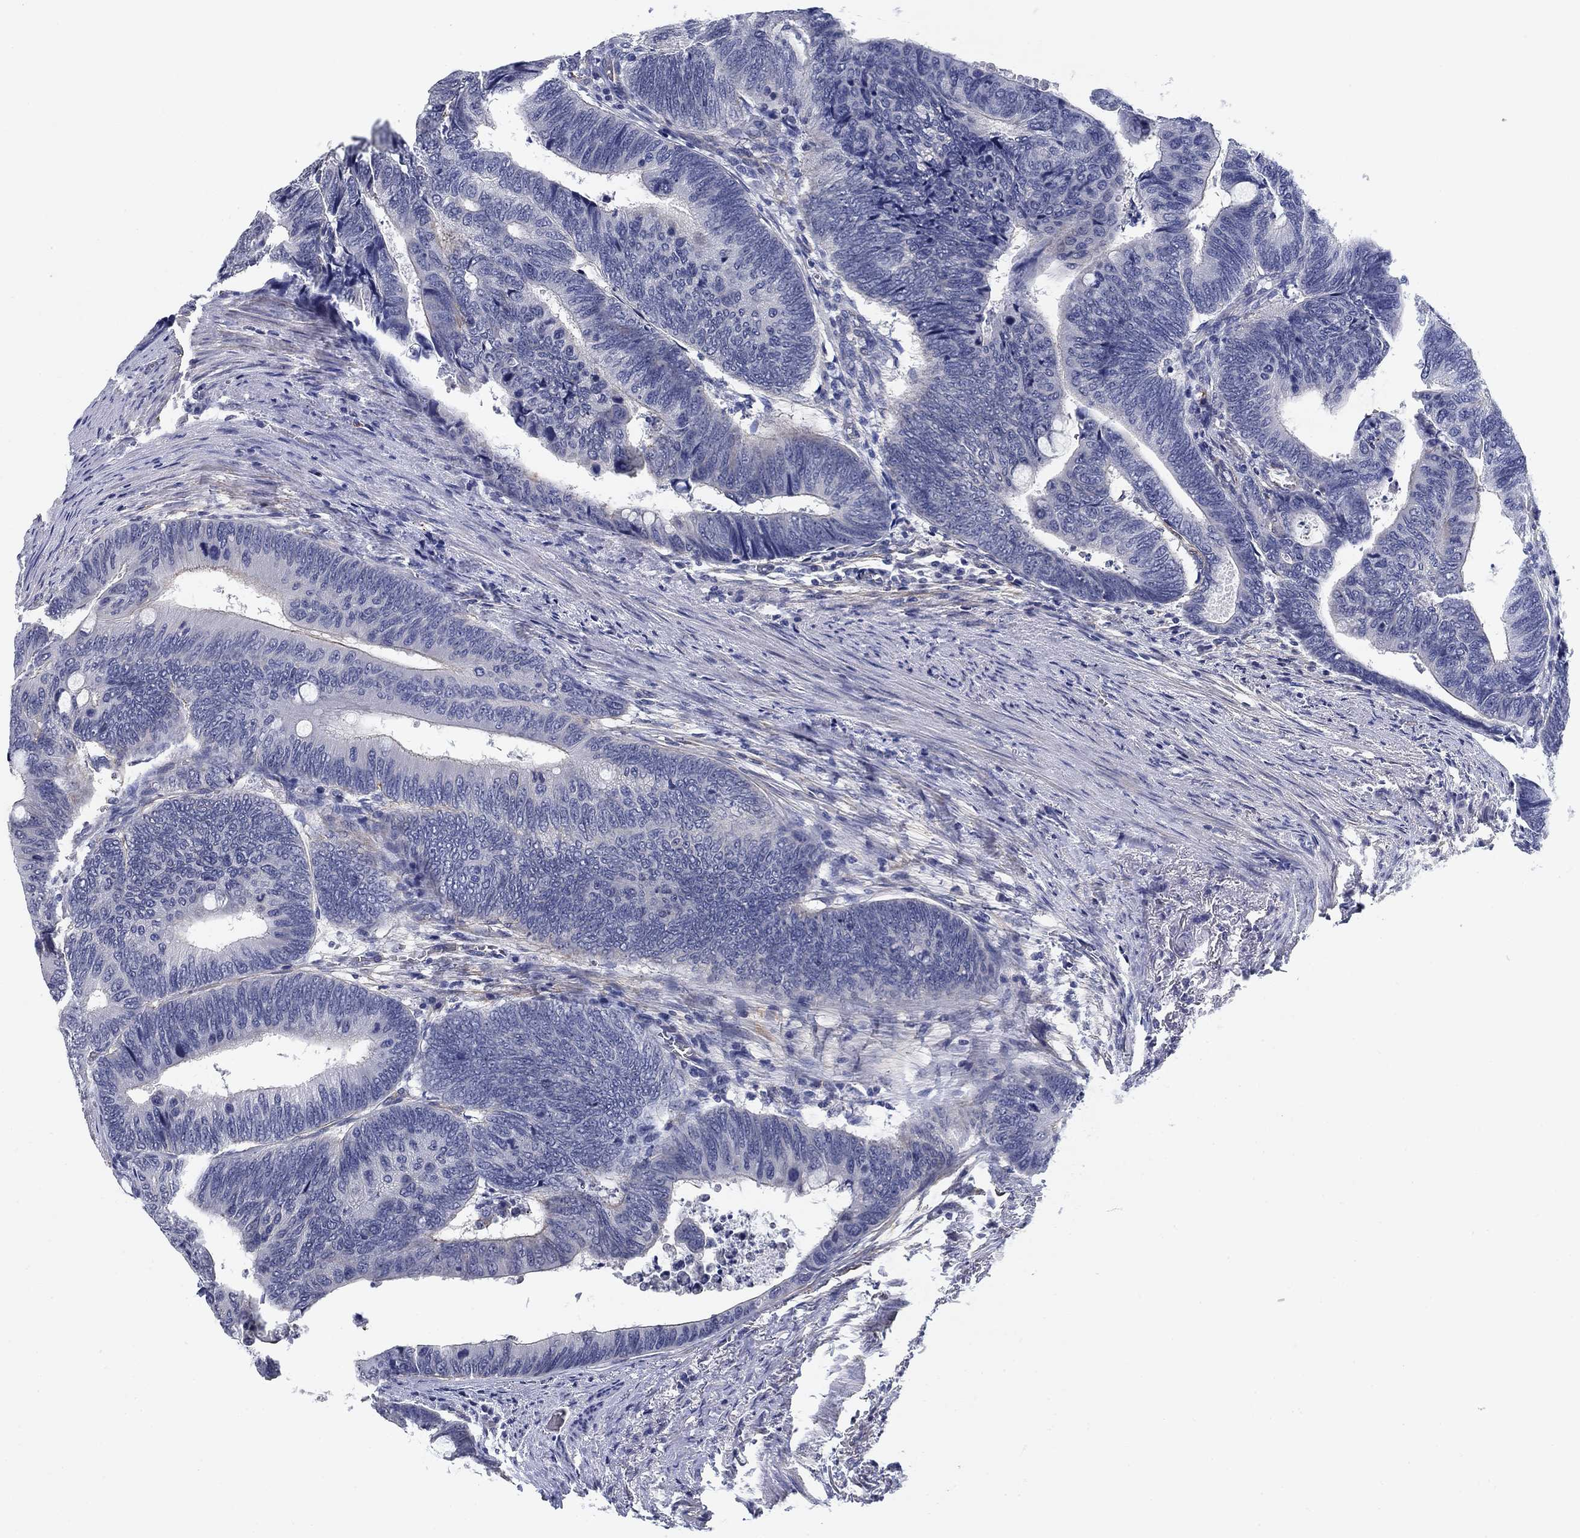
{"staining": {"intensity": "negative", "quantity": "none", "location": "none"}, "tissue": "colorectal cancer", "cell_type": "Tumor cells", "image_type": "cancer", "snomed": [{"axis": "morphology", "description": "Normal tissue, NOS"}, {"axis": "morphology", "description": "Adenocarcinoma, NOS"}, {"axis": "topography", "description": "Rectum"}, {"axis": "topography", "description": "Peripheral nerve tissue"}], "caption": "Photomicrograph shows no significant protein positivity in tumor cells of colorectal cancer.", "gene": "OTUB2", "patient": {"sex": "male", "age": 92}}